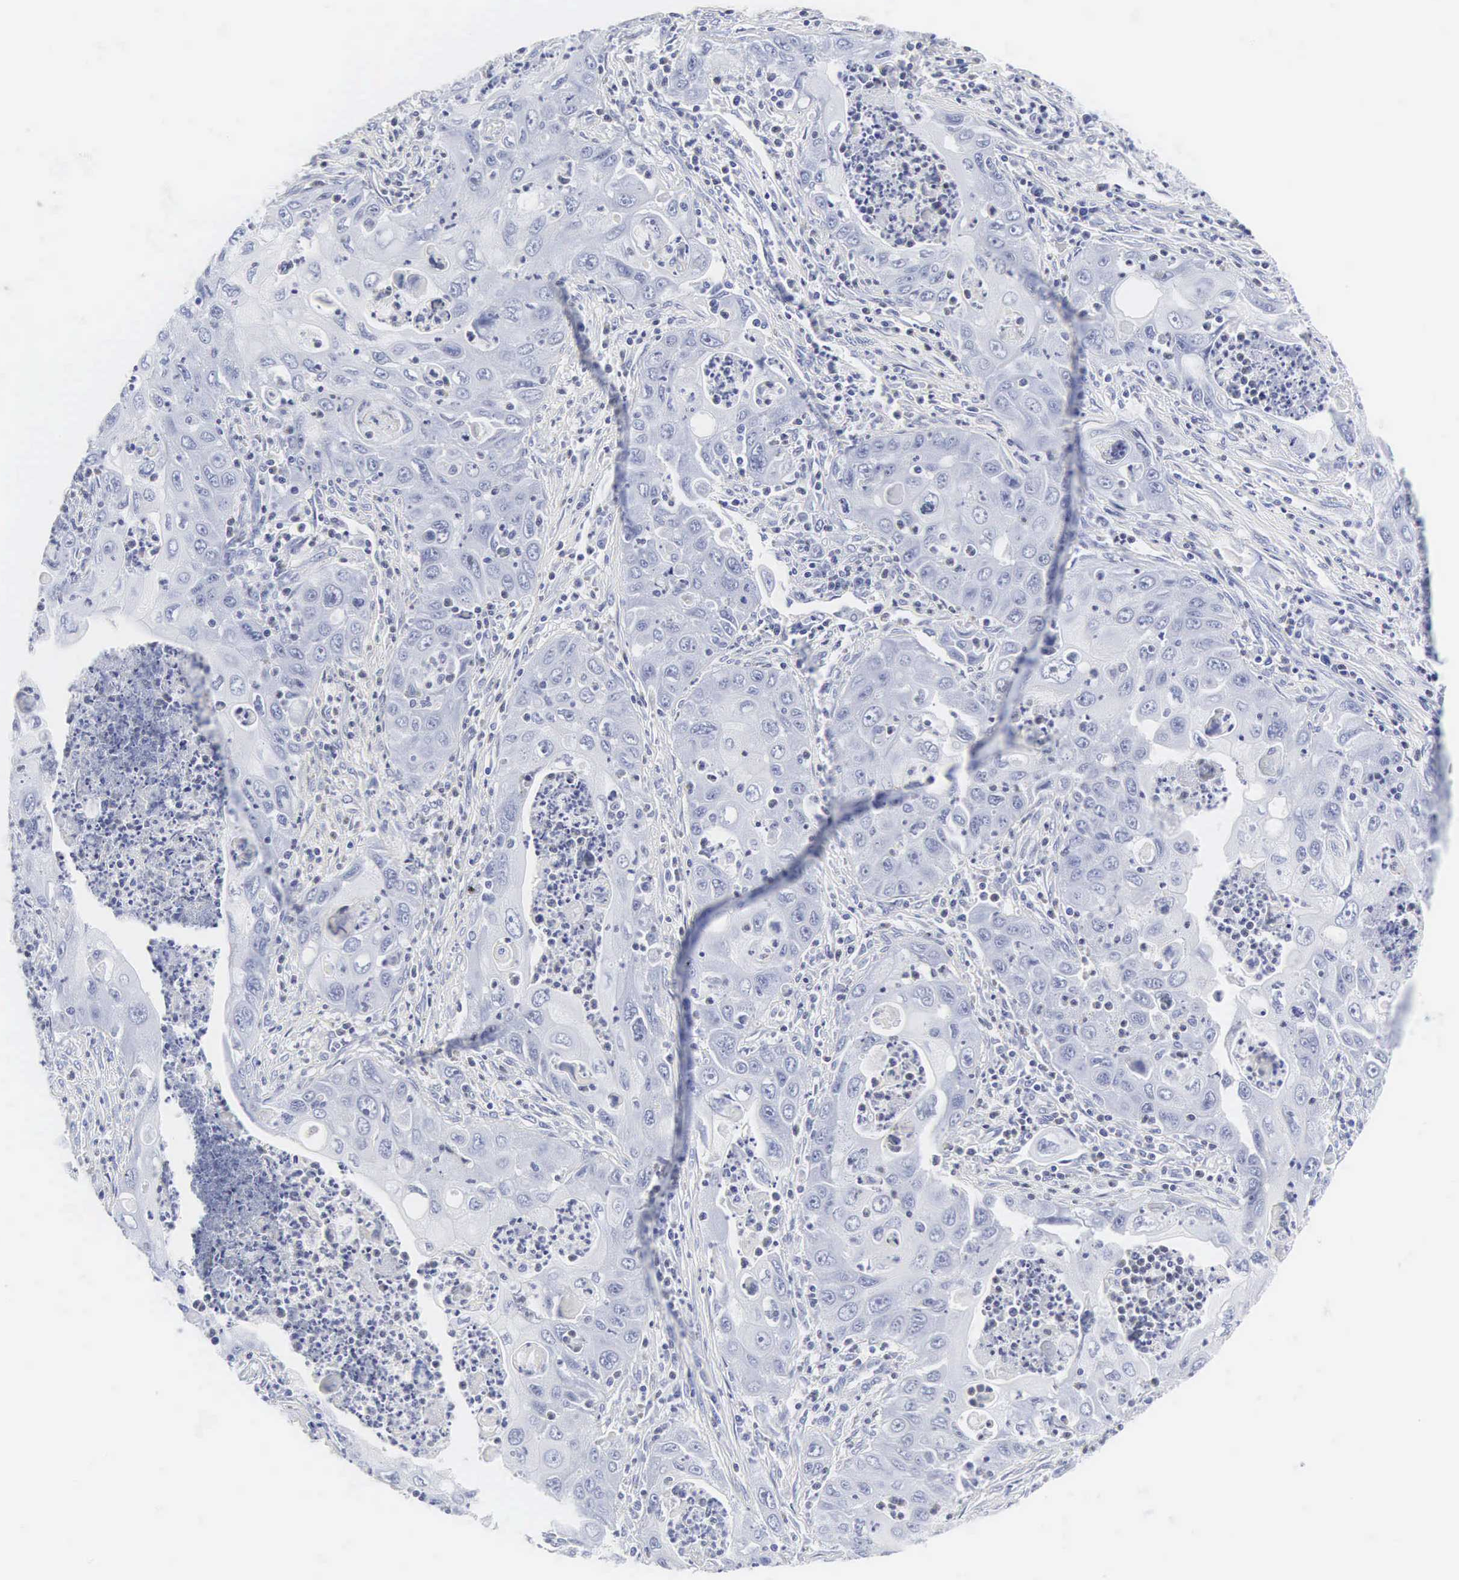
{"staining": {"intensity": "negative", "quantity": "none", "location": "none"}, "tissue": "pancreatic cancer", "cell_type": "Tumor cells", "image_type": "cancer", "snomed": [{"axis": "morphology", "description": "Adenocarcinoma, NOS"}, {"axis": "topography", "description": "Pancreas"}], "caption": "Immunohistochemistry (IHC) histopathology image of pancreatic cancer stained for a protein (brown), which demonstrates no staining in tumor cells.", "gene": "INS", "patient": {"sex": "male", "age": 70}}